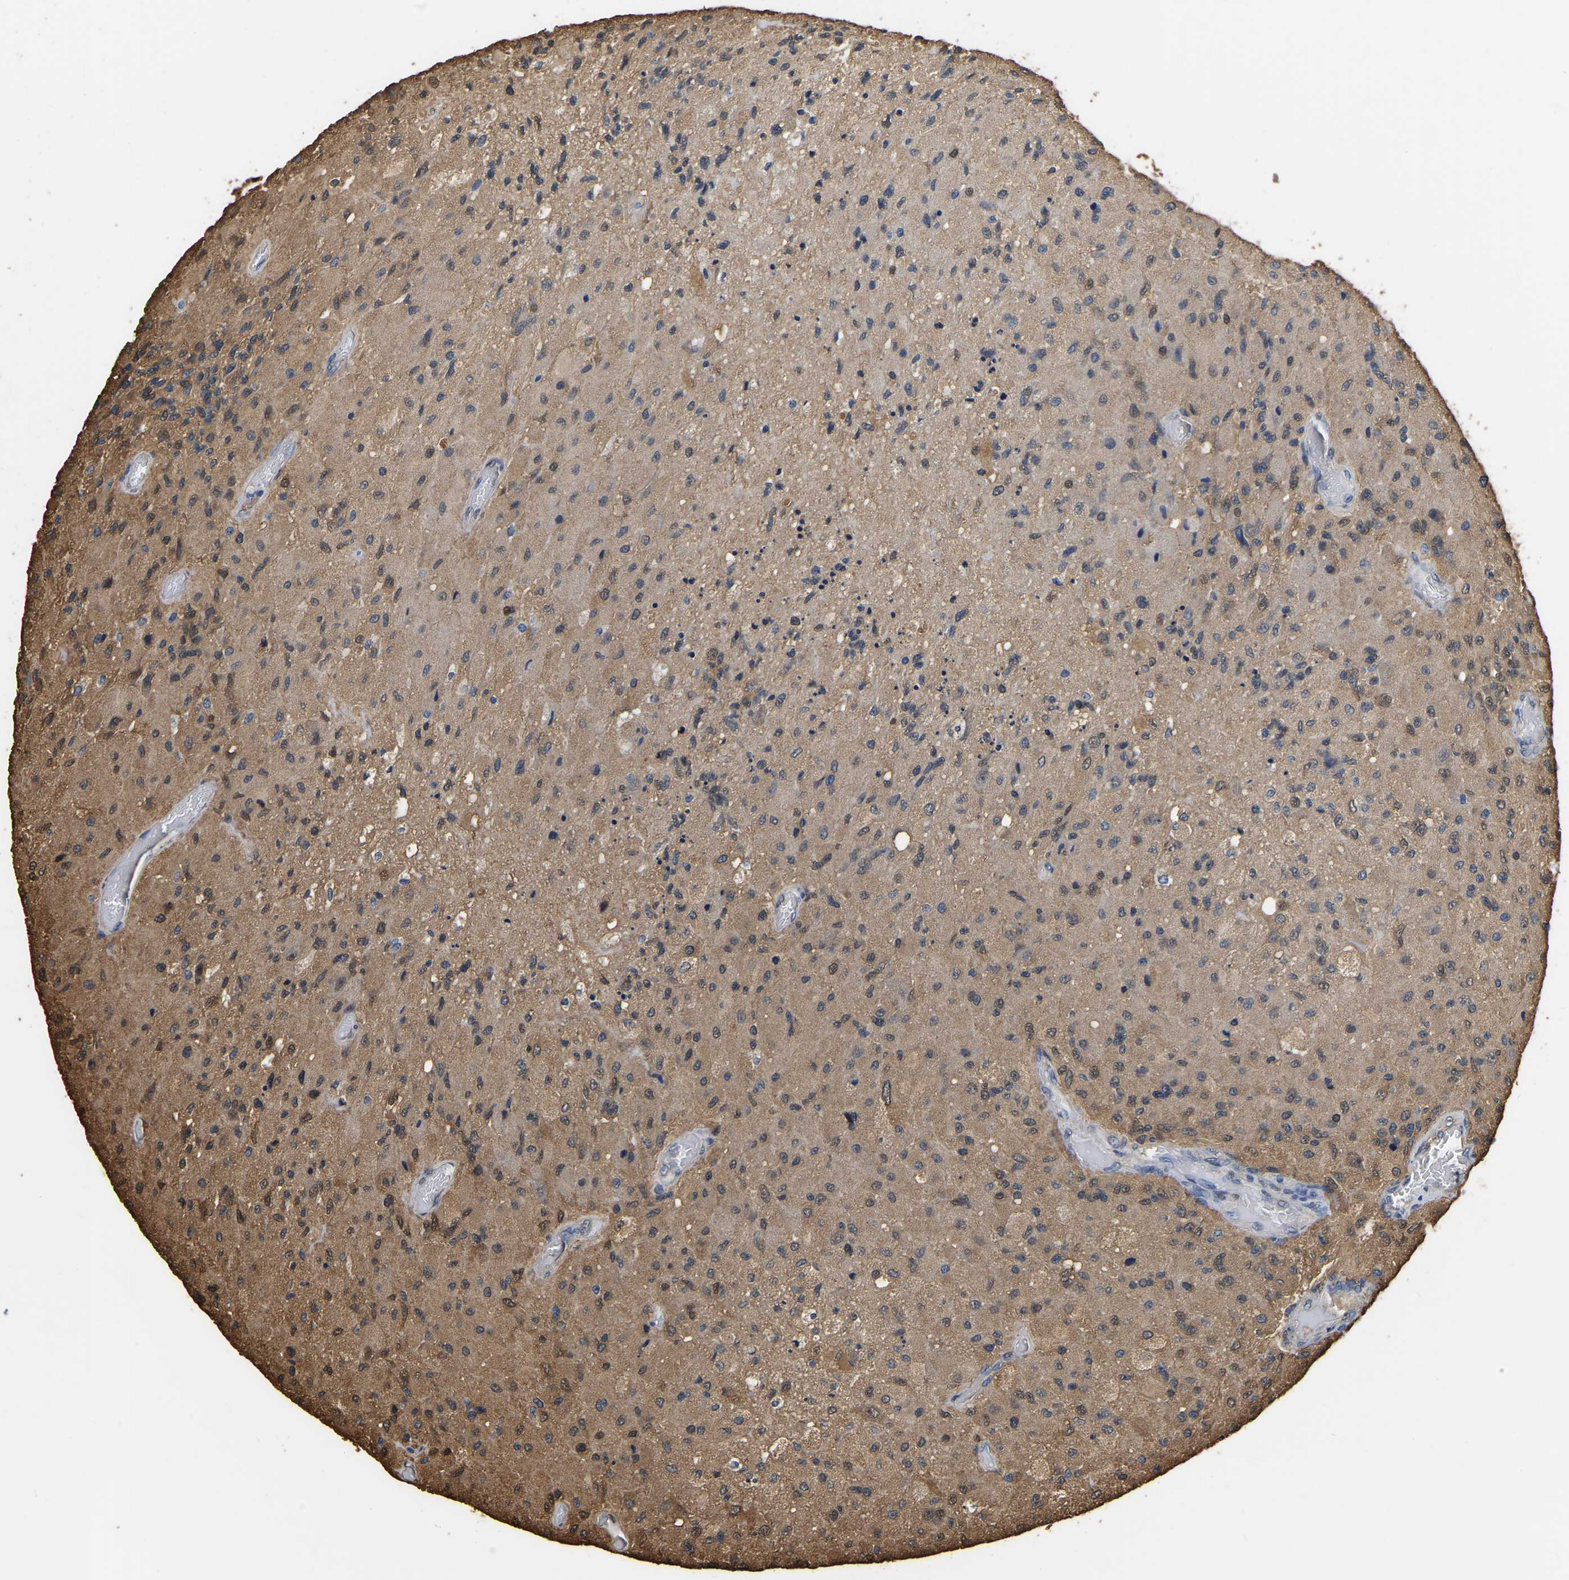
{"staining": {"intensity": "moderate", "quantity": ">75%", "location": "cytoplasmic/membranous"}, "tissue": "glioma", "cell_type": "Tumor cells", "image_type": "cancer", "snomed": [{"axis": "morphology", "description": "Normal tissue, NOS"}, {"axis": "morphology", "description": "Glioma, malignant, High grade"}, {"axis": "topography", "description": "Cerebral cortex"}], "caption": "Protein expression analysis of human glioma reveals moderate cytoplasmic/membranous staining in approximately >75% of tumor cells.", "gene": "LDHB", "patient": {"sex": "male", "age": 77}}